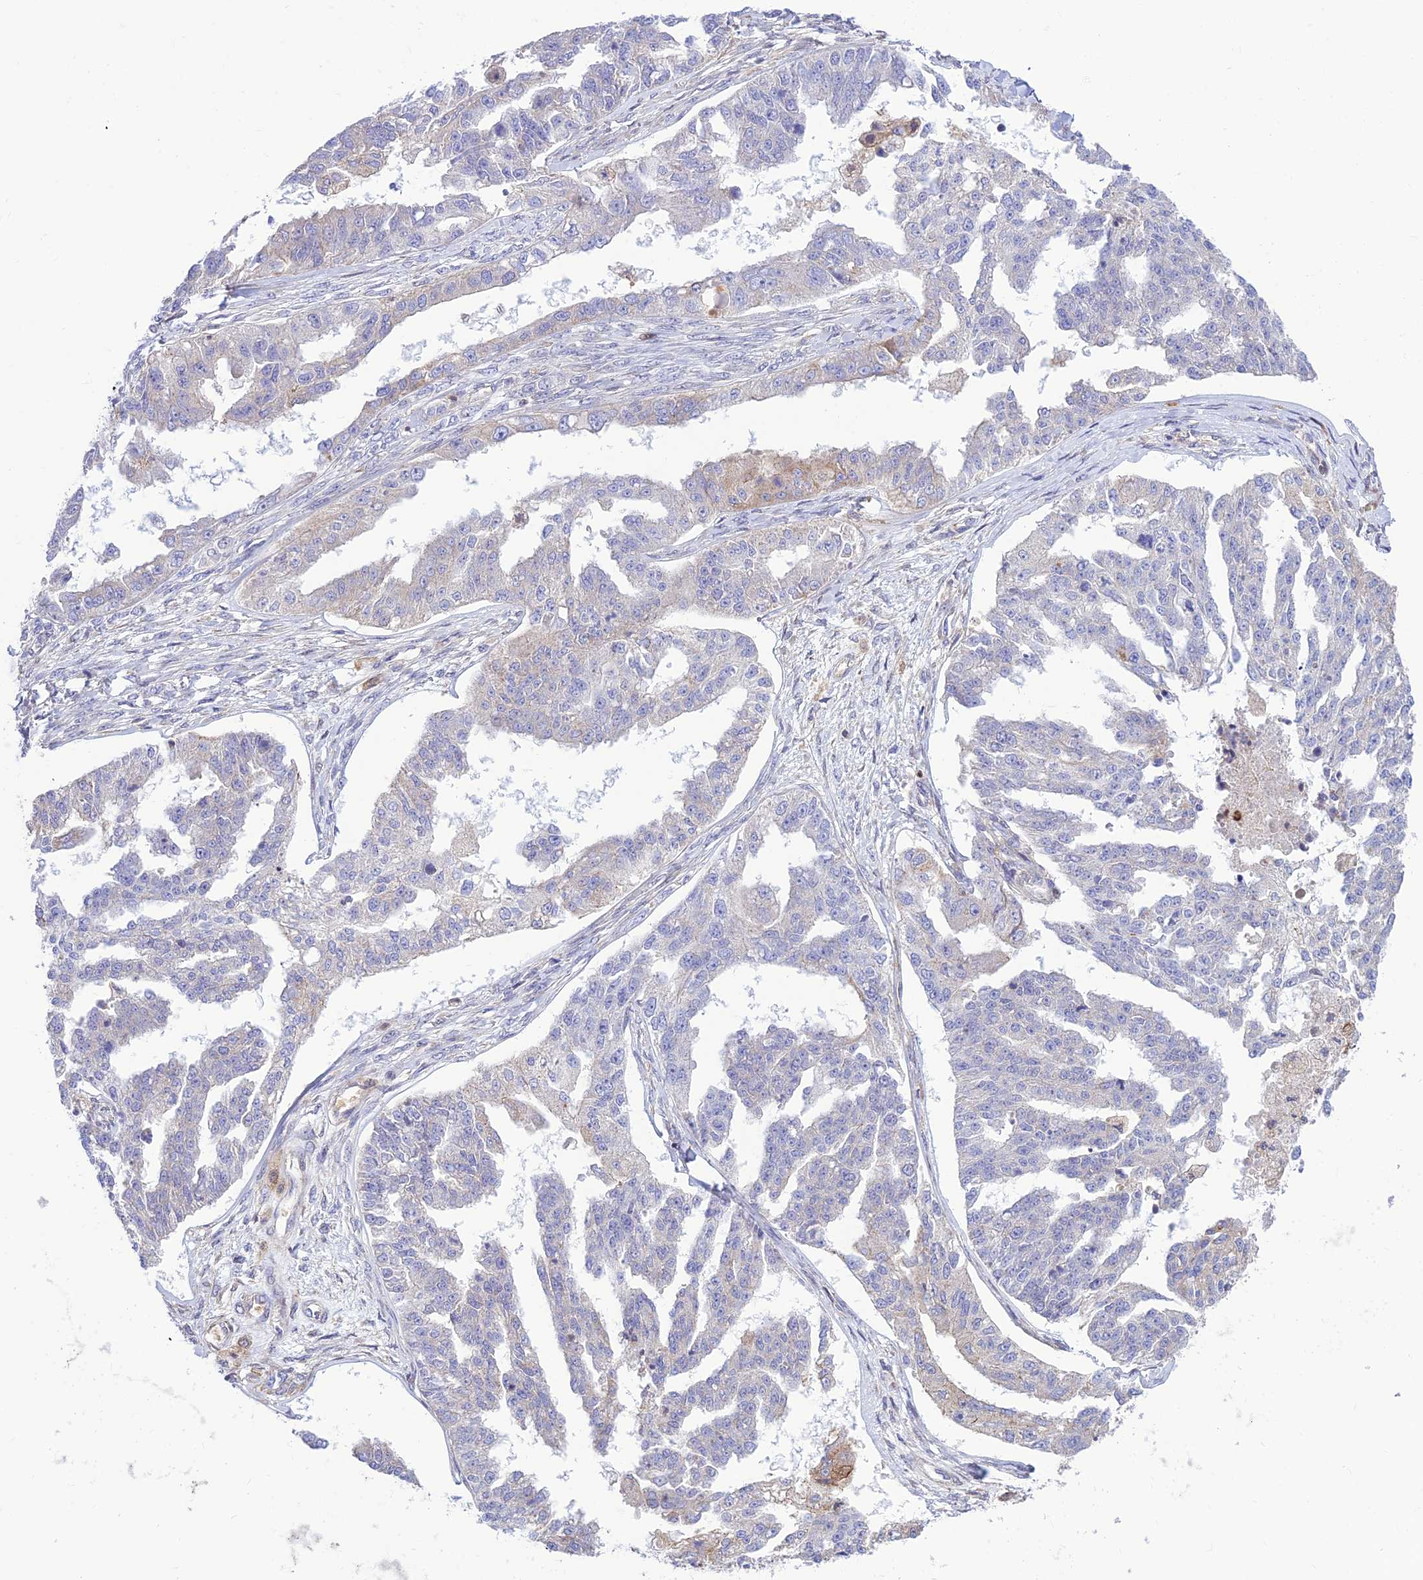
{"staining": {"intensity": "weak", "quantity": "<25%", "location": "cytoplasmic/membranous"}, "tissue": "ovarian cancer", "cell_type": "Tumor cells", "image_type": "cancer", "snomed": [{"axis": "morphology", "description": "Cystadenocarcinoma, serous, NOS"}, {"axis": "topography", "description": "Ovary"}], "caption": "Tumor cells show no significant protein staining in ovarian serous cystadenocarcinoma.", "gene": "FAM186B", "patient": {"sex": "female", "age": 58}}